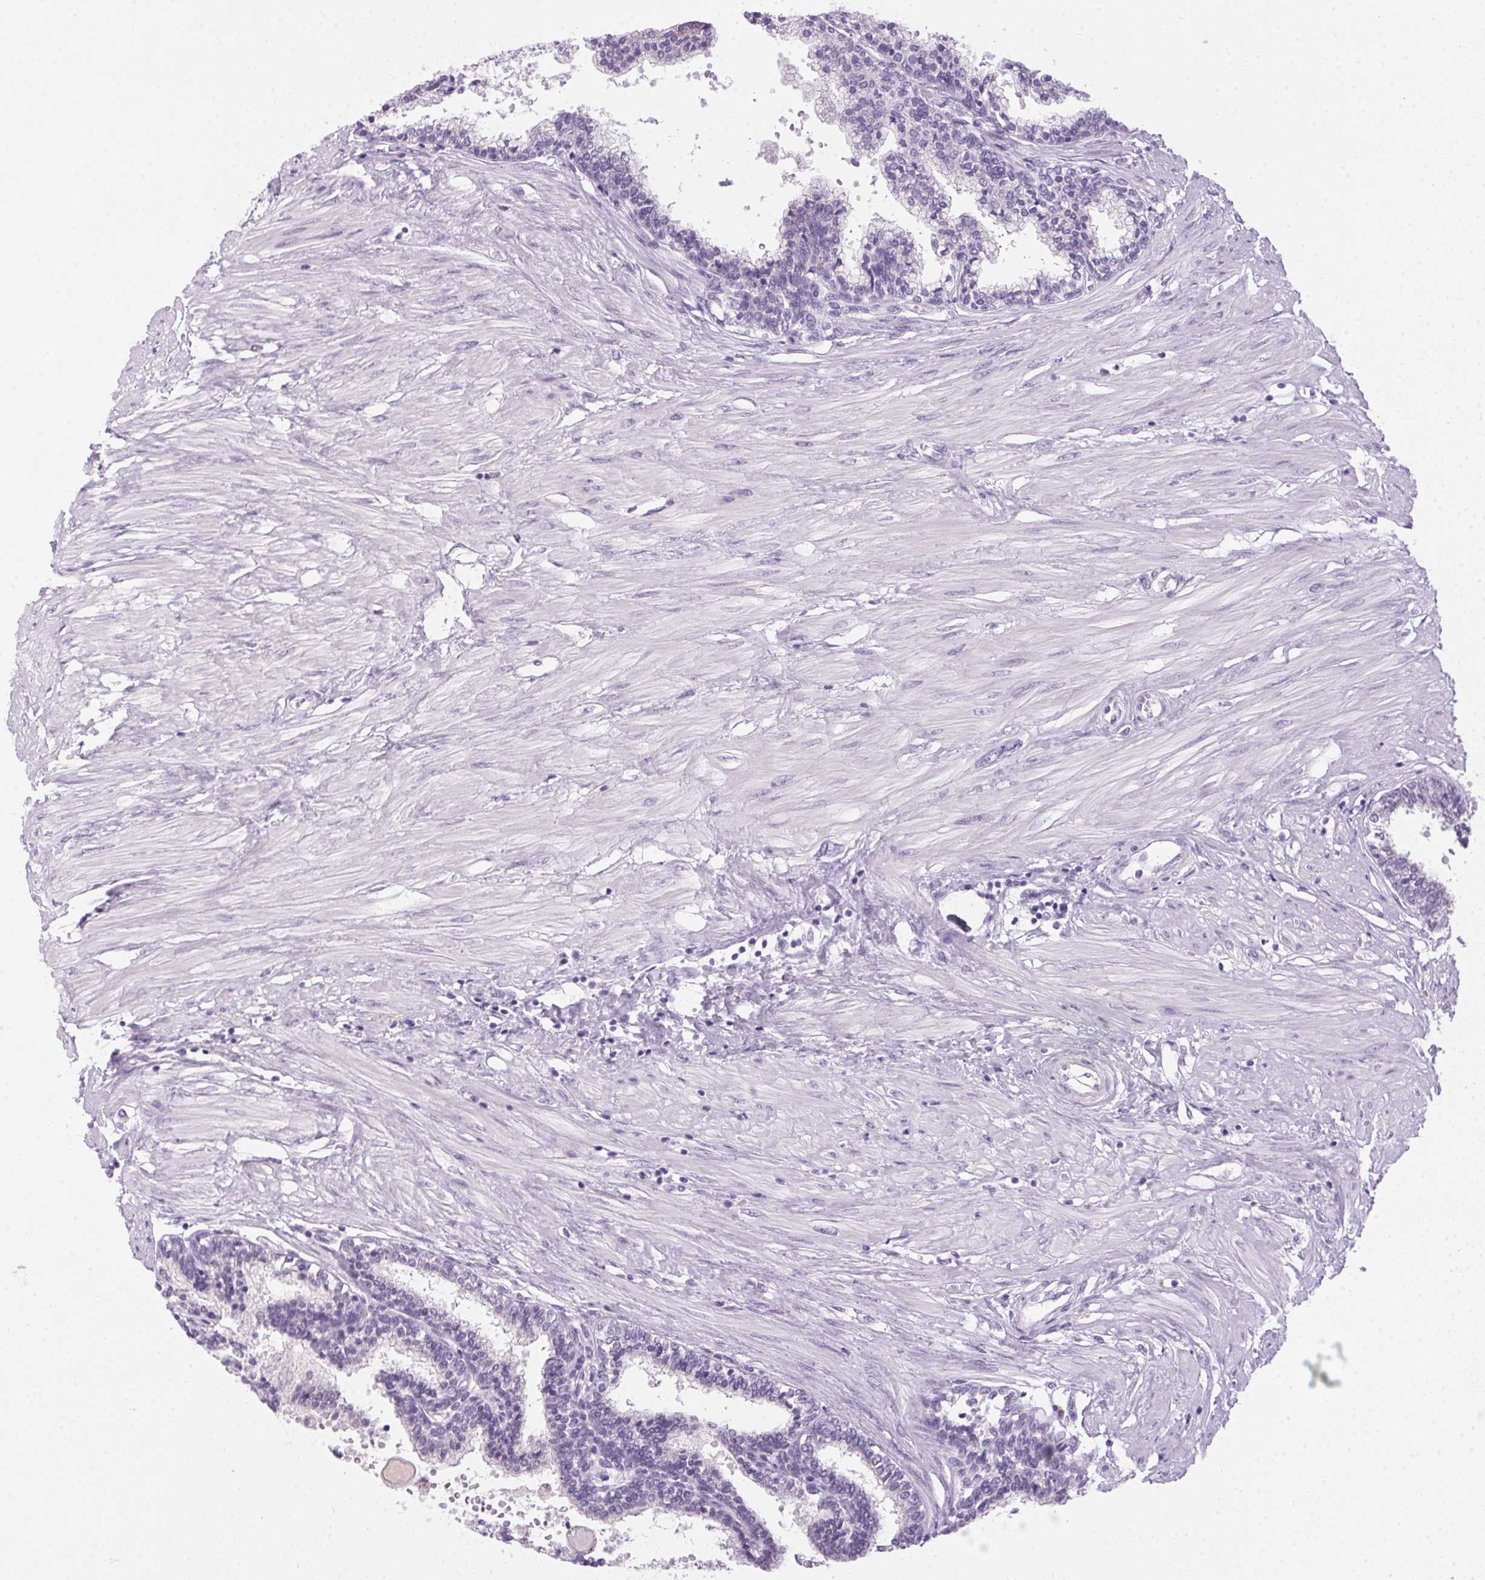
{"staining": {"intensity": "negative", "quantity": "none", "location": "none"}, "tissue": "prostate", "cell_type": "Glandular cells", "image_type": "normal", "snomed": [{"axis": "morphology", "description": "Normal tissue, NOS"}, {"axis": "topography", "description": "Prostate"}], "caption": "Immunohistochemistry photomicrograph of normal prostate stained for a protein (brown), which exhibits no staining in glandular cells.", "gene": "POPDC2", "patient": {"sex": "male", "age": 55}}